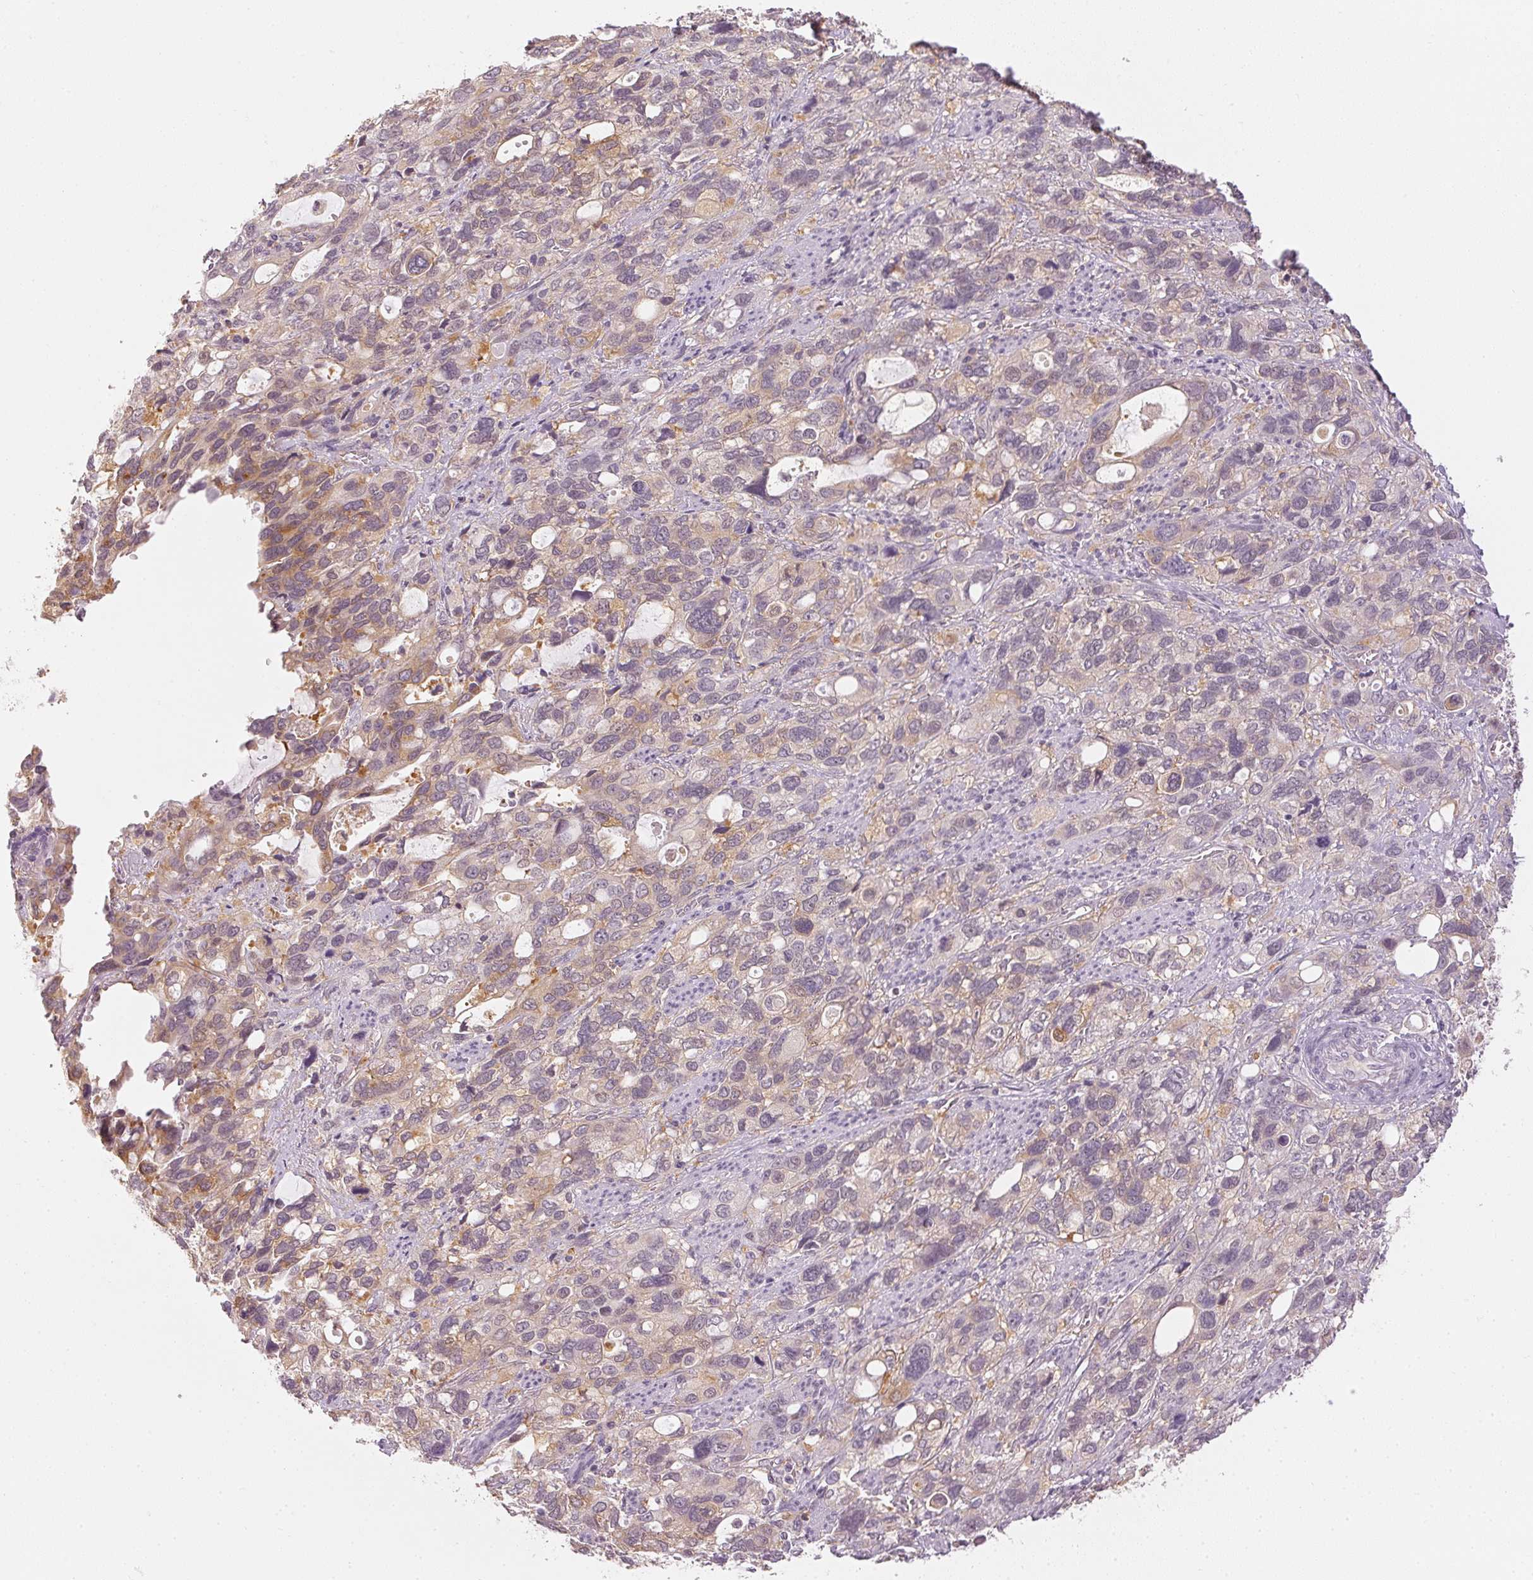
{"staining": {"intensity": "weak", "quantity": "25%-75%", "location": "cytoplasmic/membranous"}, "tissue": "stomach cancer", "cell_type": "Tumor cells", "image_type": "cancer", "snomed": [{"axis": "morphology", "description": "Adenocarcinoma, NOS"}, {"axis": "topography", "description": "Stomach, upper"}], "caption": "A high-resolution histopathology image shows immunohistochemistry (IHC) staining of adenocarcinoma (stomach), which reveals weak cytoplasmic/membranous positivity in approximately 25%-75% of tumor cells.", "gene": "KPRP", "patient": {"sex": "female", "age": 81}}